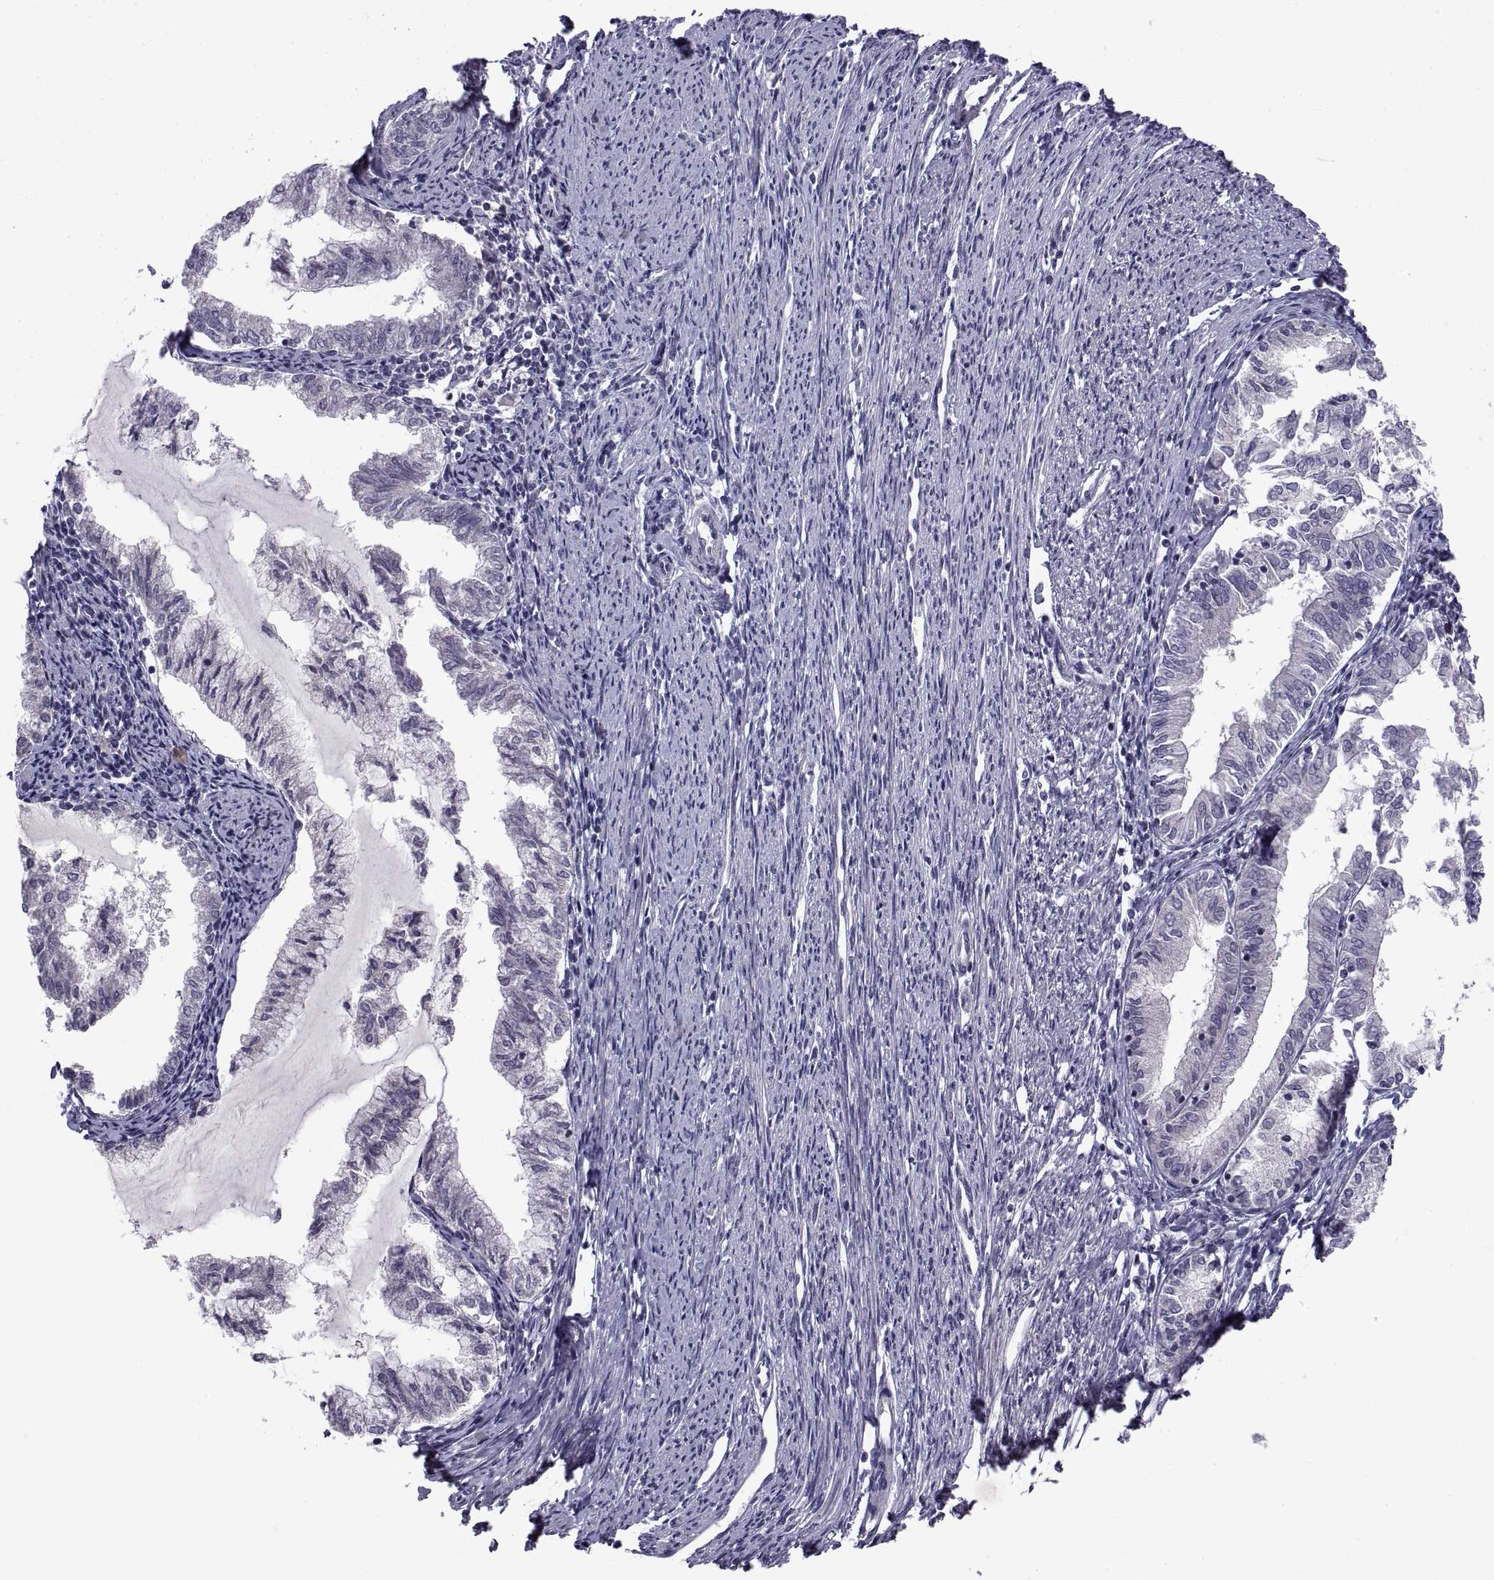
{"staining": {"intensity": "negative", "quantity": "none", "location": "none"}, "tissue": "endometrial cancer", "cell_type": "Tumor cells", "image_type": "cancer", "snomed": [{"axis": "morphology", "description": "Adenocarcinoma, NOS"}, {"axis": "topography", "description": "Endometrium"}], "caption": "IHC histopathology image of human adenocarcinoma (endometrial) stained for a protein (brown), which displays no staining in tumor cells.", "gene": "NPTX2", "patient": {"sex": "female", "age": 79}}